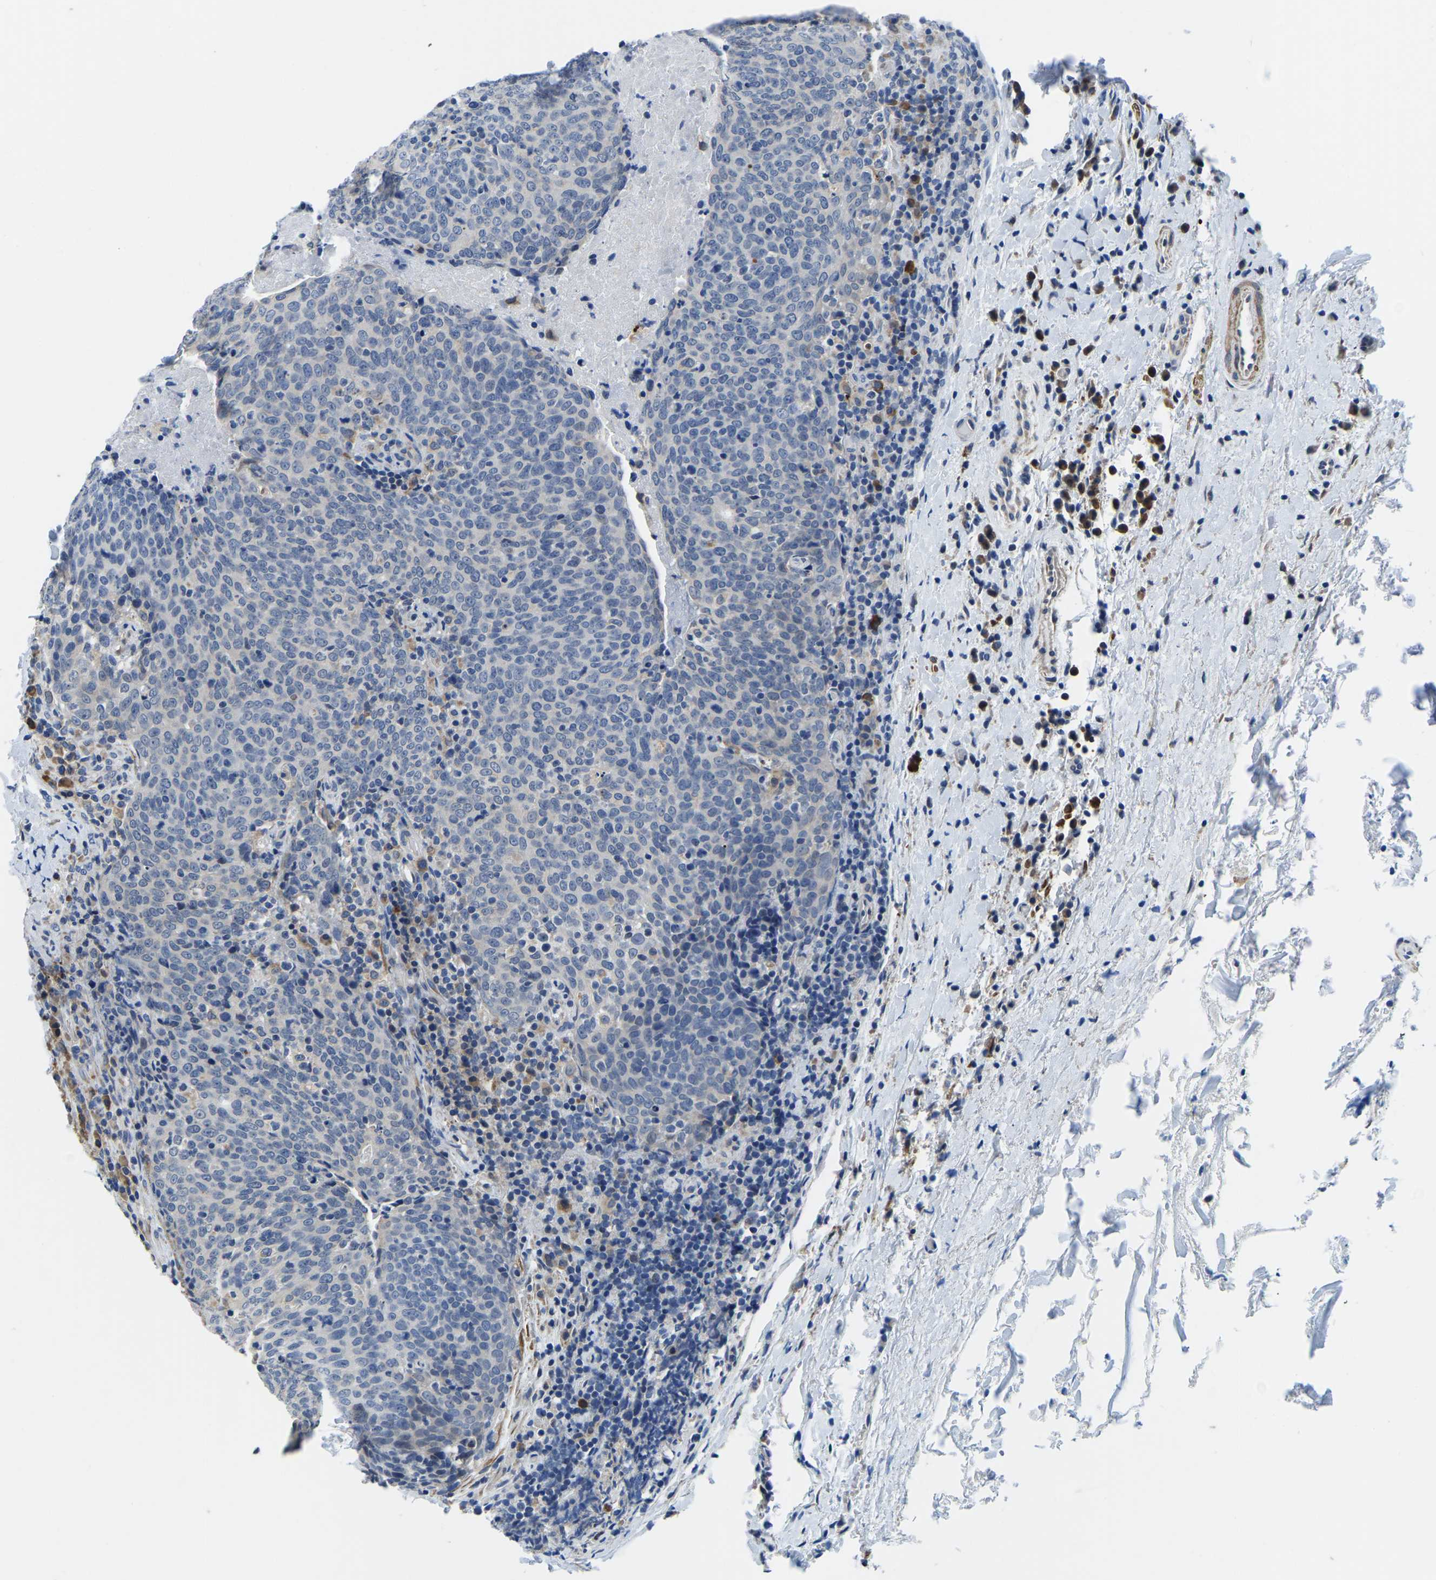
{"staining": {"intensity": "negative", "quantity": "none", "location": "none"}, "tissue": "head and neck cancer", "cell_type": "Tumor cells", "image_type": "cancer", "snomed": [{"axis": "morphology", "description": "Squamous cell carcinoma, NOS"}, {"axis": "morphology", "description": "Squamous cell carcinoma, metastatic, NOS"}, {"axis": "topography", "description": "Lymph node"}, {"axis": "topography", "description": "Head-Neck"}], "caption": "Tumor cells show no significant positivity in head and neck cancer (metastatic squamous cell carcinoma). (Brightfield microscopy of DAB immunohistochemistry at high magnification).", "gene": "LIAS", "patient": {"sex": "male", "age": 62}}